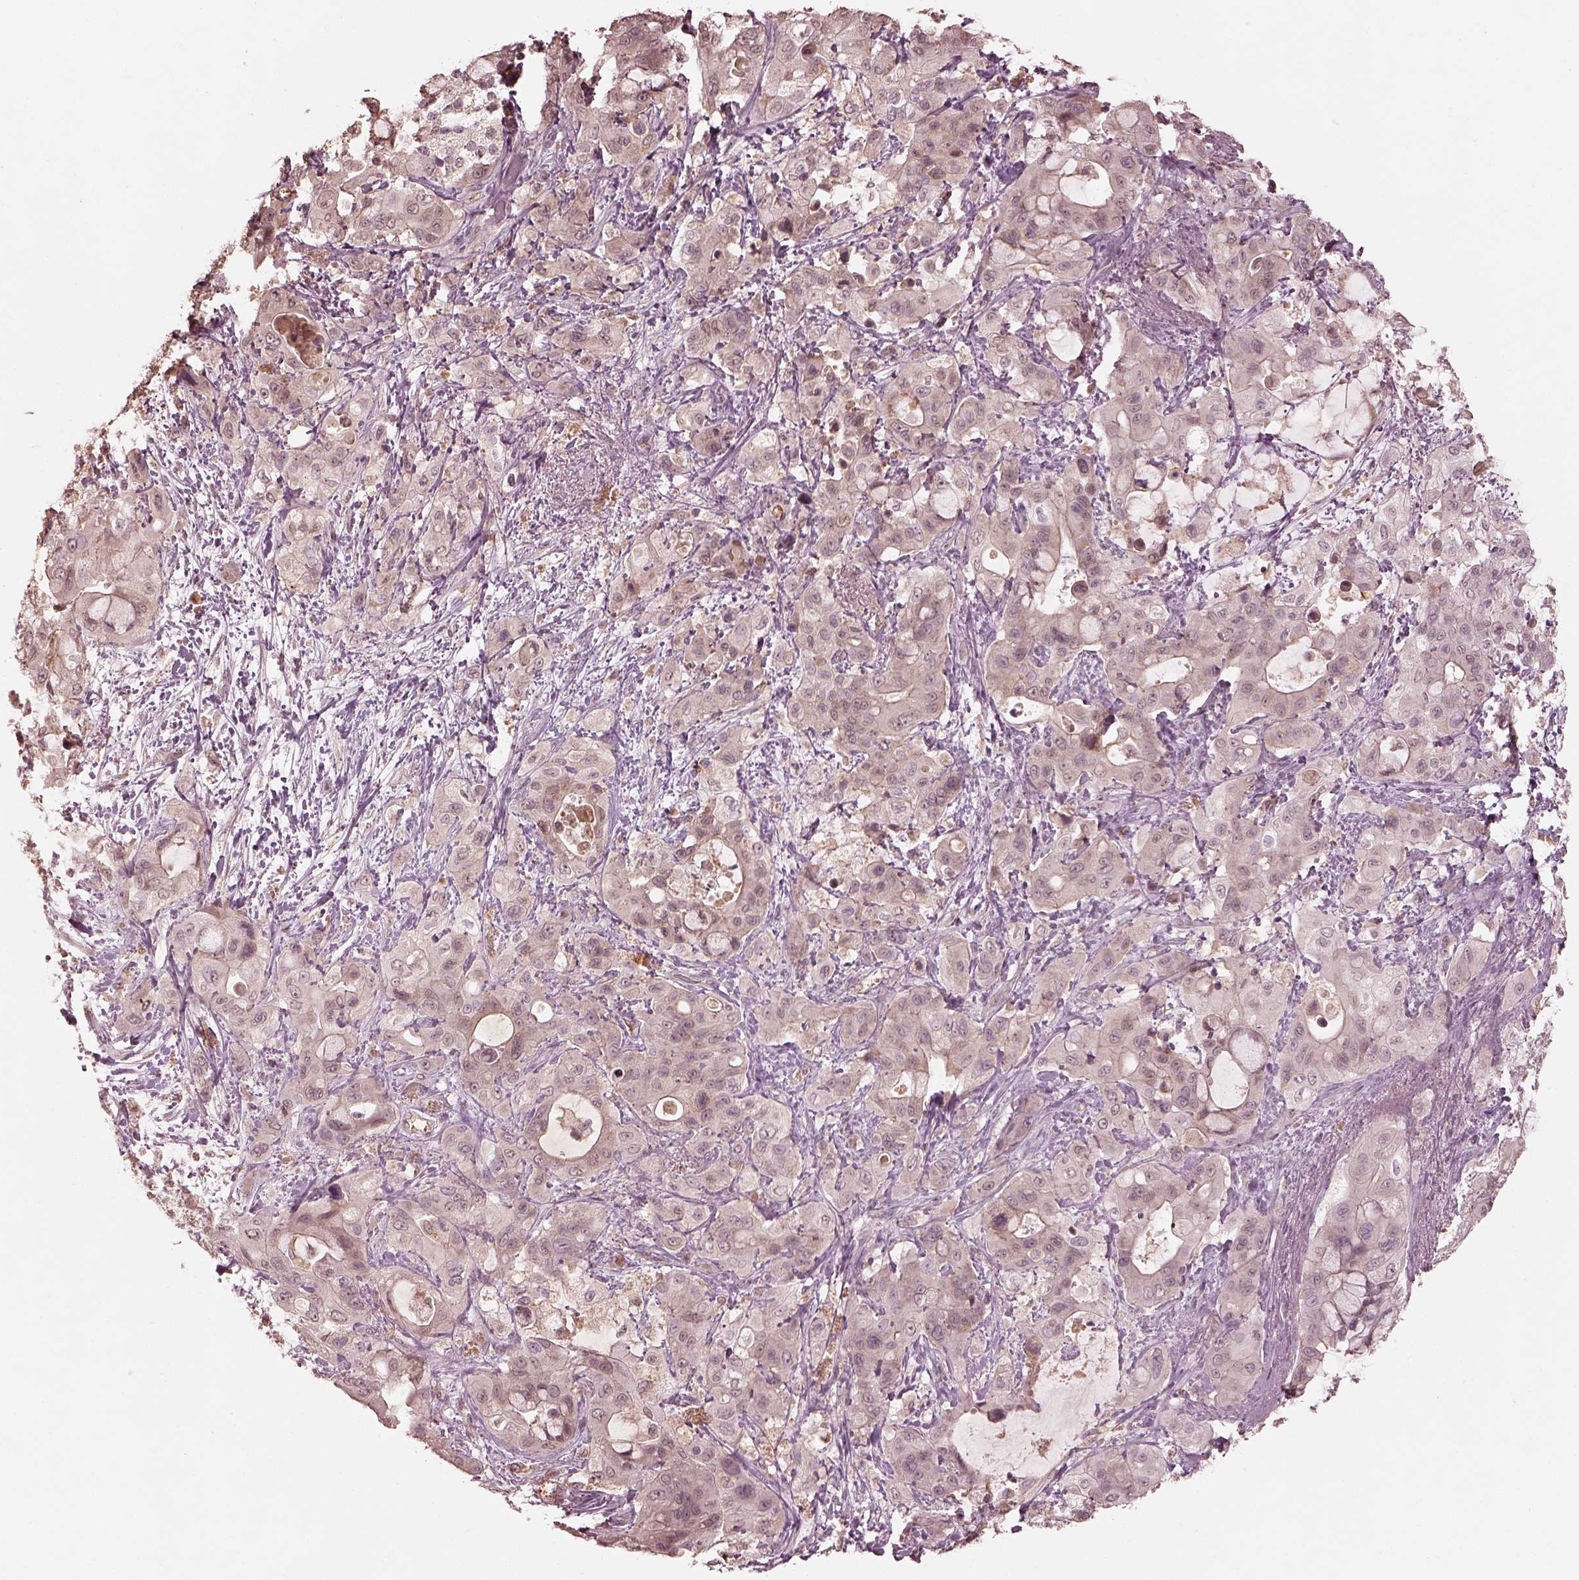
{"staining": {"intensity": "negative", "quantity": "none", "location": "none"}, "tissue": "pancreatic cancer", "cell_type": "Tumor cells", "image_type": "cancer", "snomed": [{"axis": "morphology", "description": "Adenocarcinoma, NOS"}, {"axis": "topography", "description": "Pancreas"}], "caption": "DAB (3,3'-diaminobenzidine) immunohistochemical staining of pancreatic adenocarcinoma reveals no significant positivity in tumor cells. The staining is performed using DAB brown chromogen with nuclei counter-stained in using hematoxylin.", "gene": "CALR3", "patient": {"sex": "male", "age": 71}}